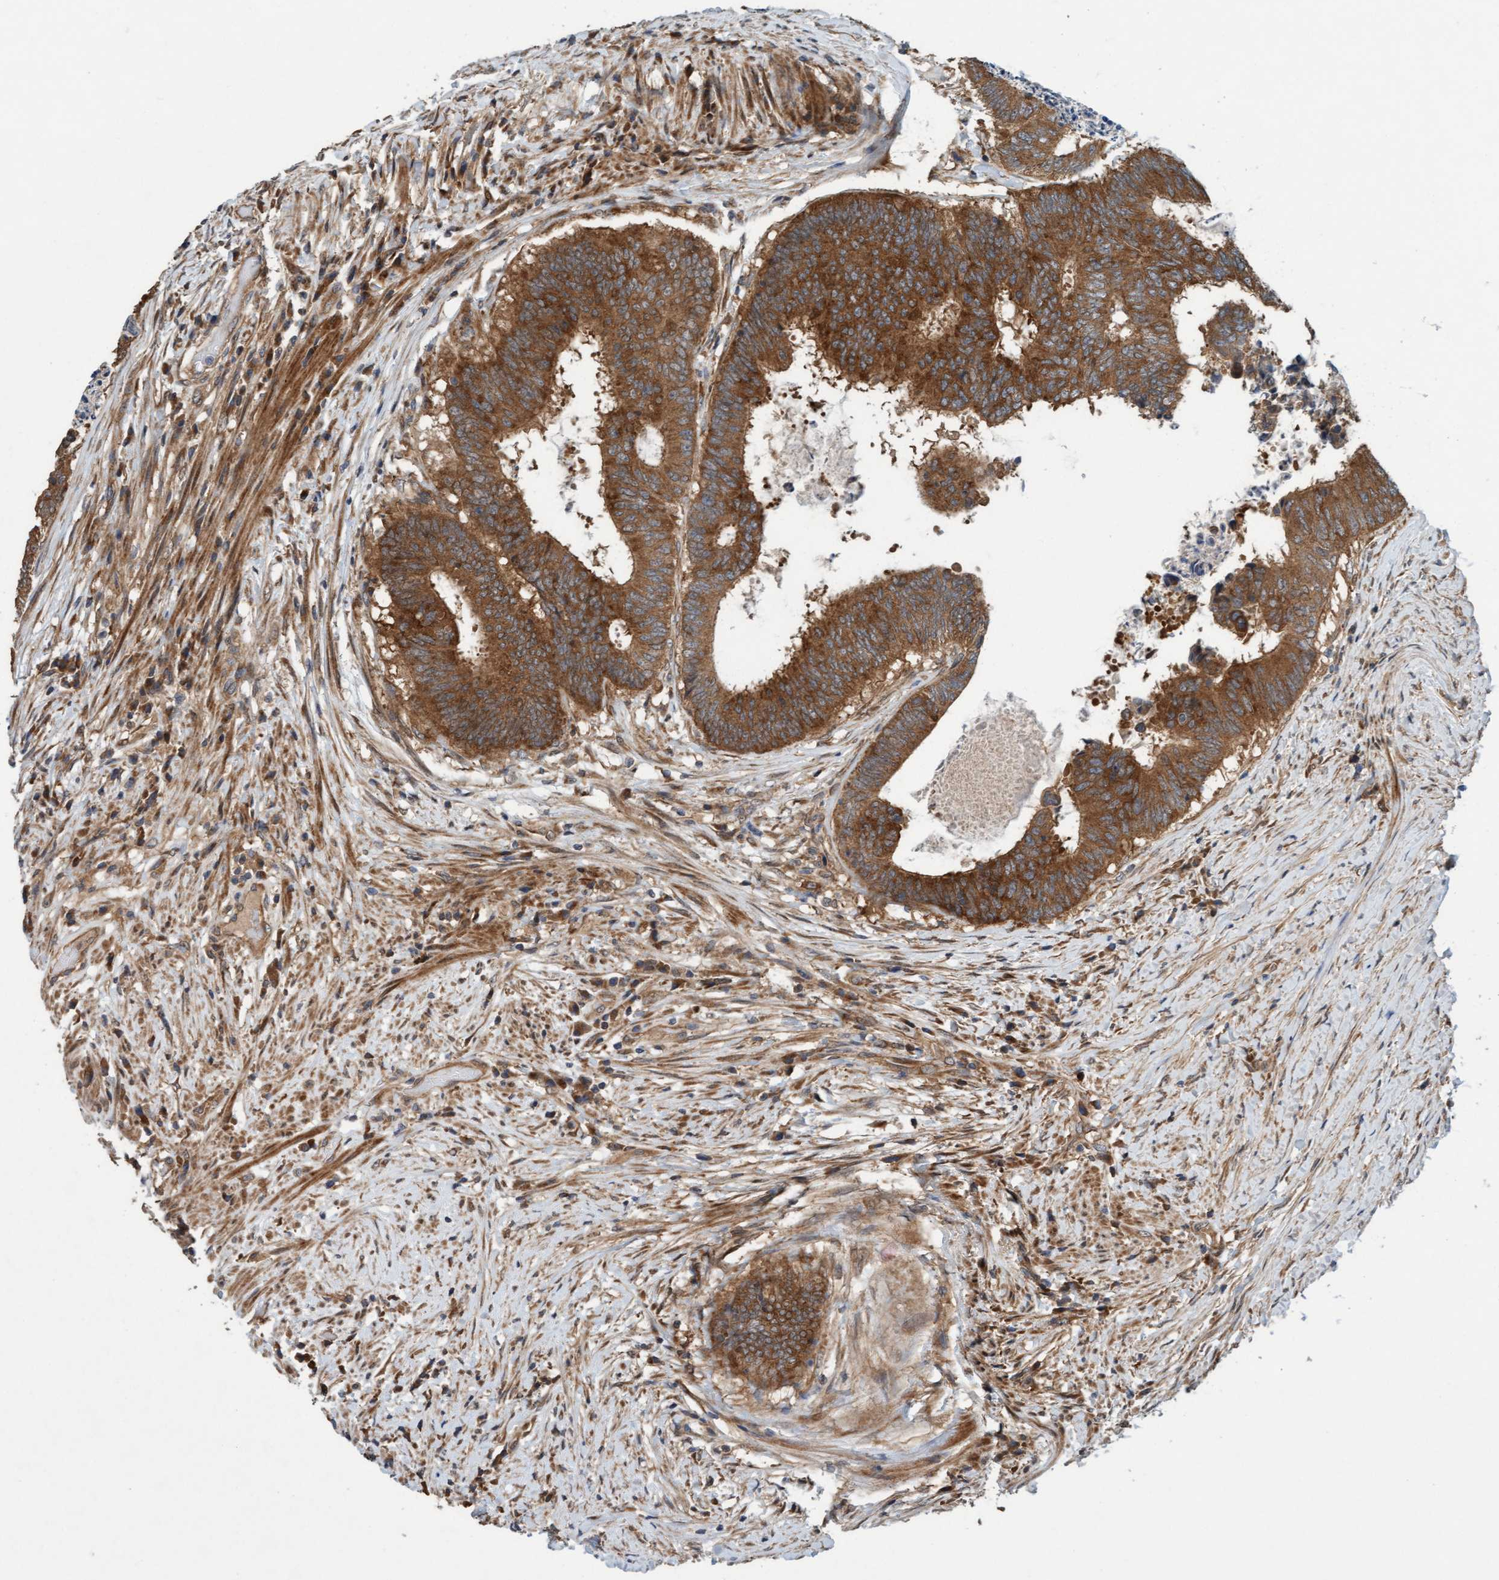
{"staining": {"intensity": "strong", "quantity": ">75%", "location": "cytoplasmic/membranous"}, "tissue": "colorectal cancer", "cell_type": "Tumor cells", "image_type": "cancer", "snomed": [{"axis": "morphology", "description": "Adenocarcinoma, NOS"}, {"axis": "topography", "description": "Rectum"}], "caption": "Immunohistochemical staining of colorectal adenocarcinoma demonstrates strong cytoplasmic/membranous protein positivity in approximately >75% of tumor cells.", "gene": "MLXIP", "patient": {"sex": "male", "age": 72}}